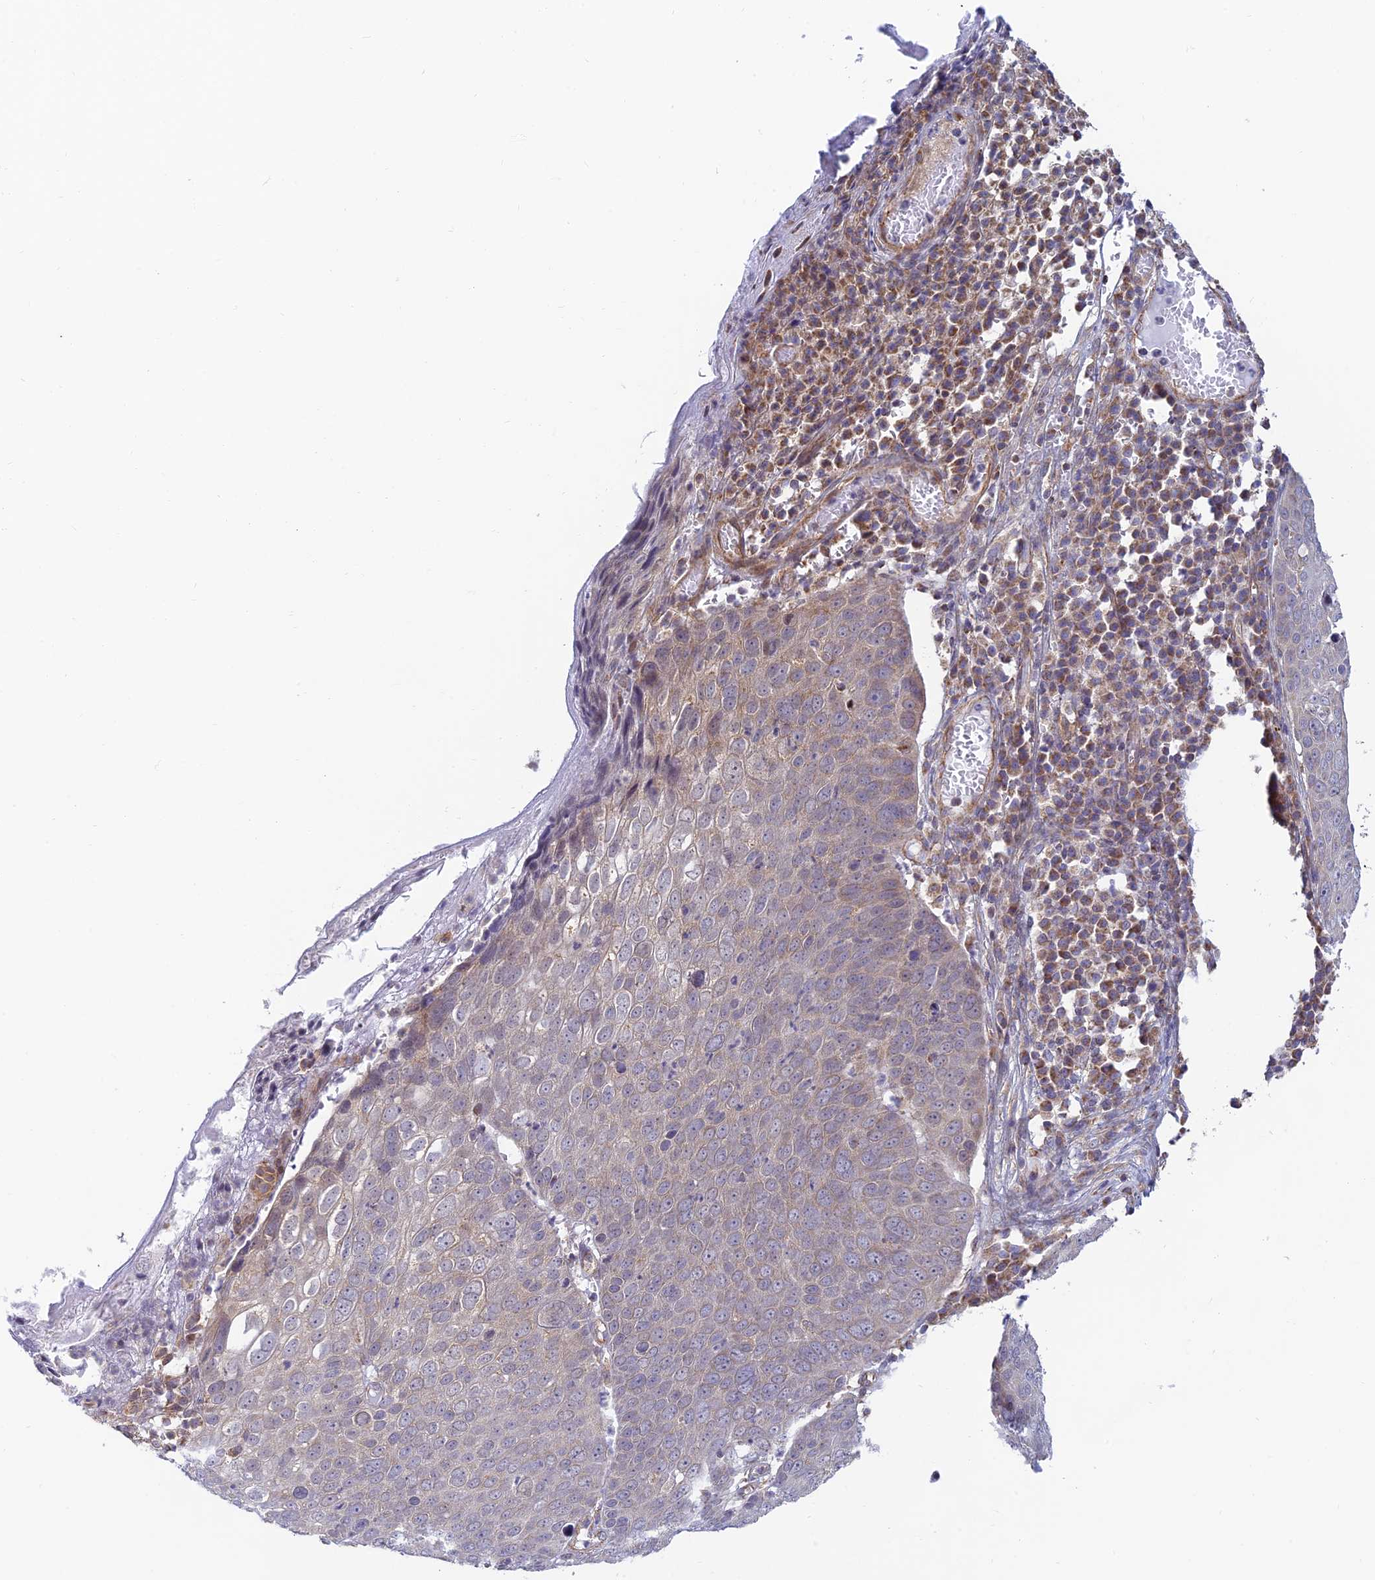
{"staining": {"intensity": "weak", "quantity": "<25%", "location": "cytoplasmic/membranous"}, "tissue": "skin cancer", "cell_type": "Tumor cells", "image_type": "cancer", "snomed": [{"axis": "morphology", "description": "Squamous cell carcinoma, NOS"}, {"axis": "topography", "description": "Skin"}], "caption": "This is a image of immunohistochemistry staining of skin squamous cell carcinoma, which shows no positivity in tumor cells.", "gene": "HOOK2", "patient": {"sex": "male", "age": 71}}